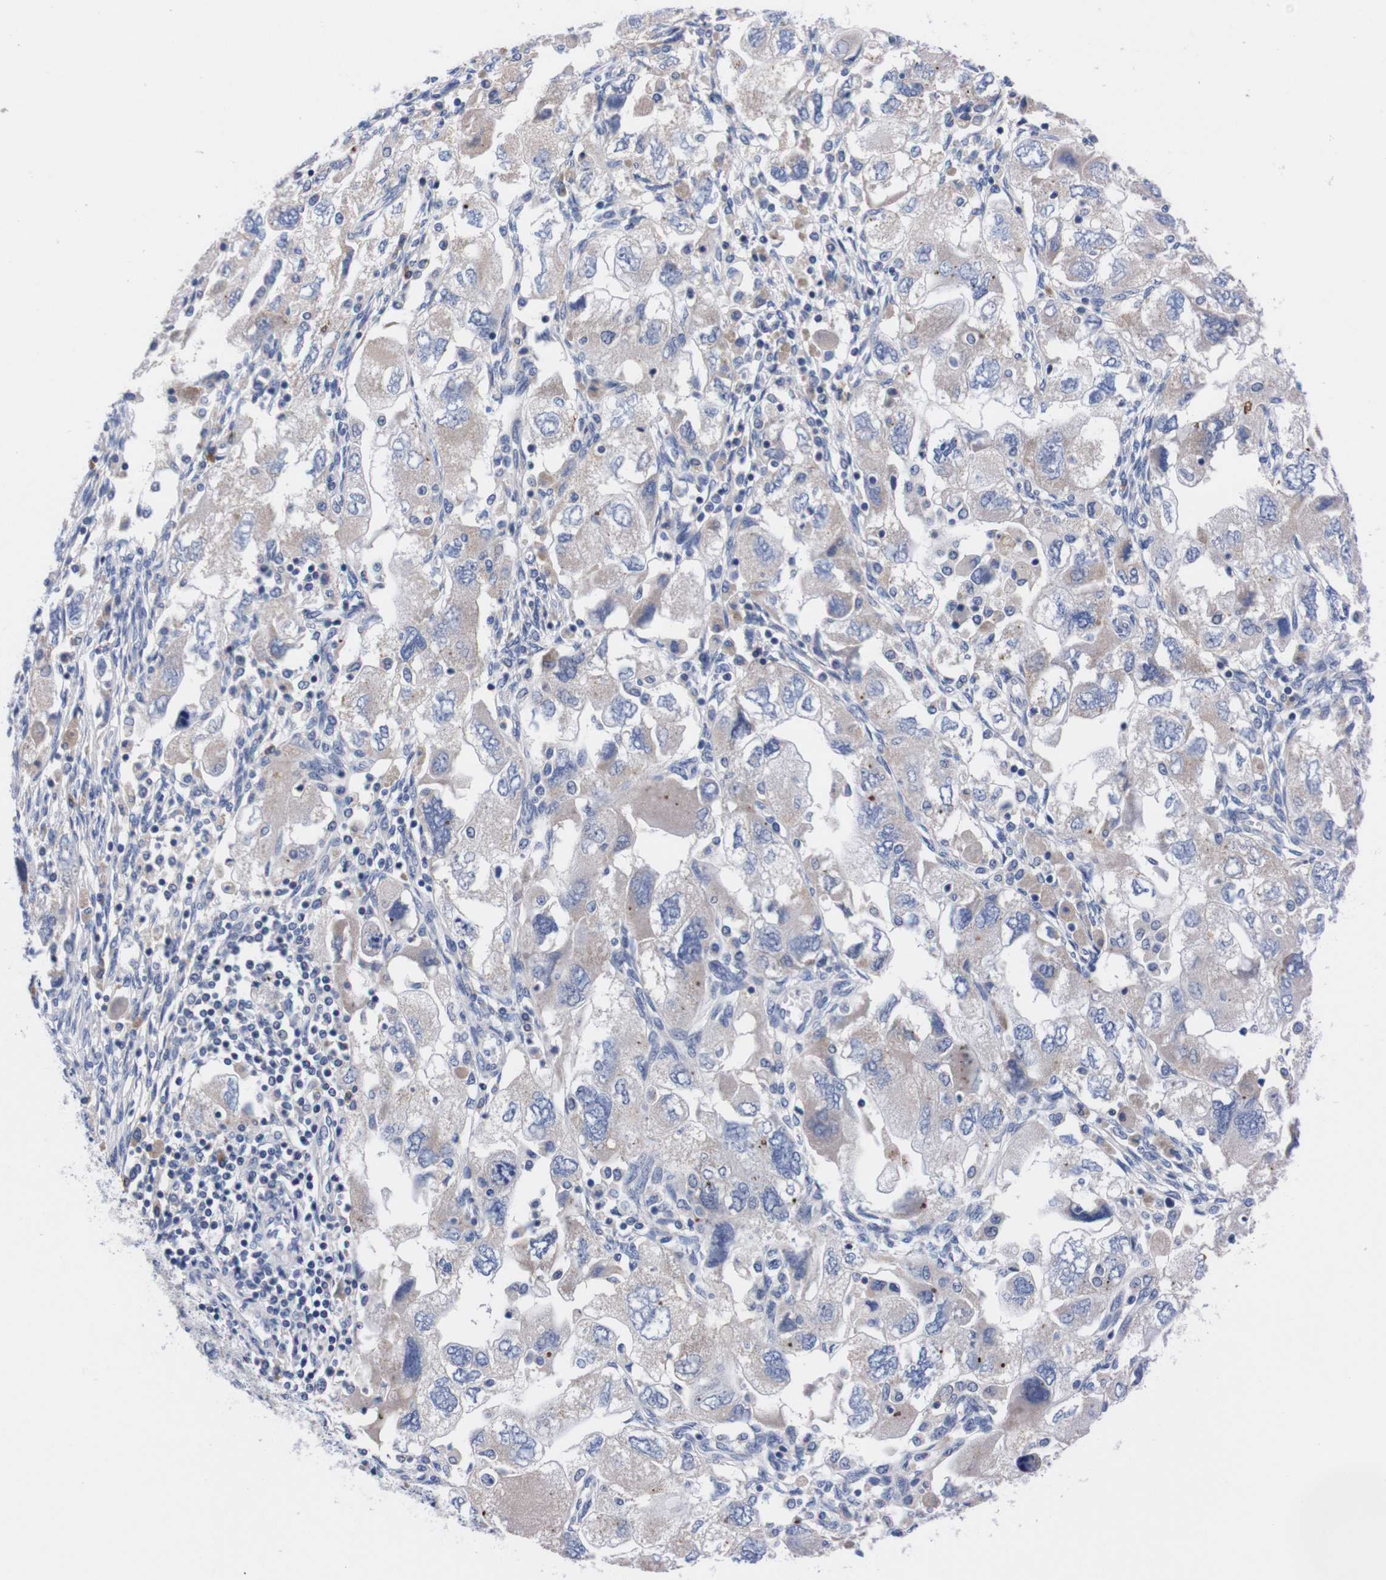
{"staining": {"intensity": "weak", "quantity": "<25%", "location": "cytoplasmic/membranous"}, "tissue": "ovarian cancer", "cell_type": "Tumor cells", "image_type": "cancer", "snomed": [{"axis": "morphology", "description": "Carcinoma, NOS"}, {"axis": "morphology", "description": "Cystadenocarcinoma, serous, NOS"}, {"axis": "topography", "description": "Ovary"}], "caption": "This photomicrograph is of ovarian cancer (serous cystadenocarcinoma) stained with immunohistochemistry (IHC) to label a protein in brown with the nuclei are counter-stained blue. There is no positivity in tumor cells.", "gene": "FAM210A", "patient": {"sex": "female", "age": 69}}